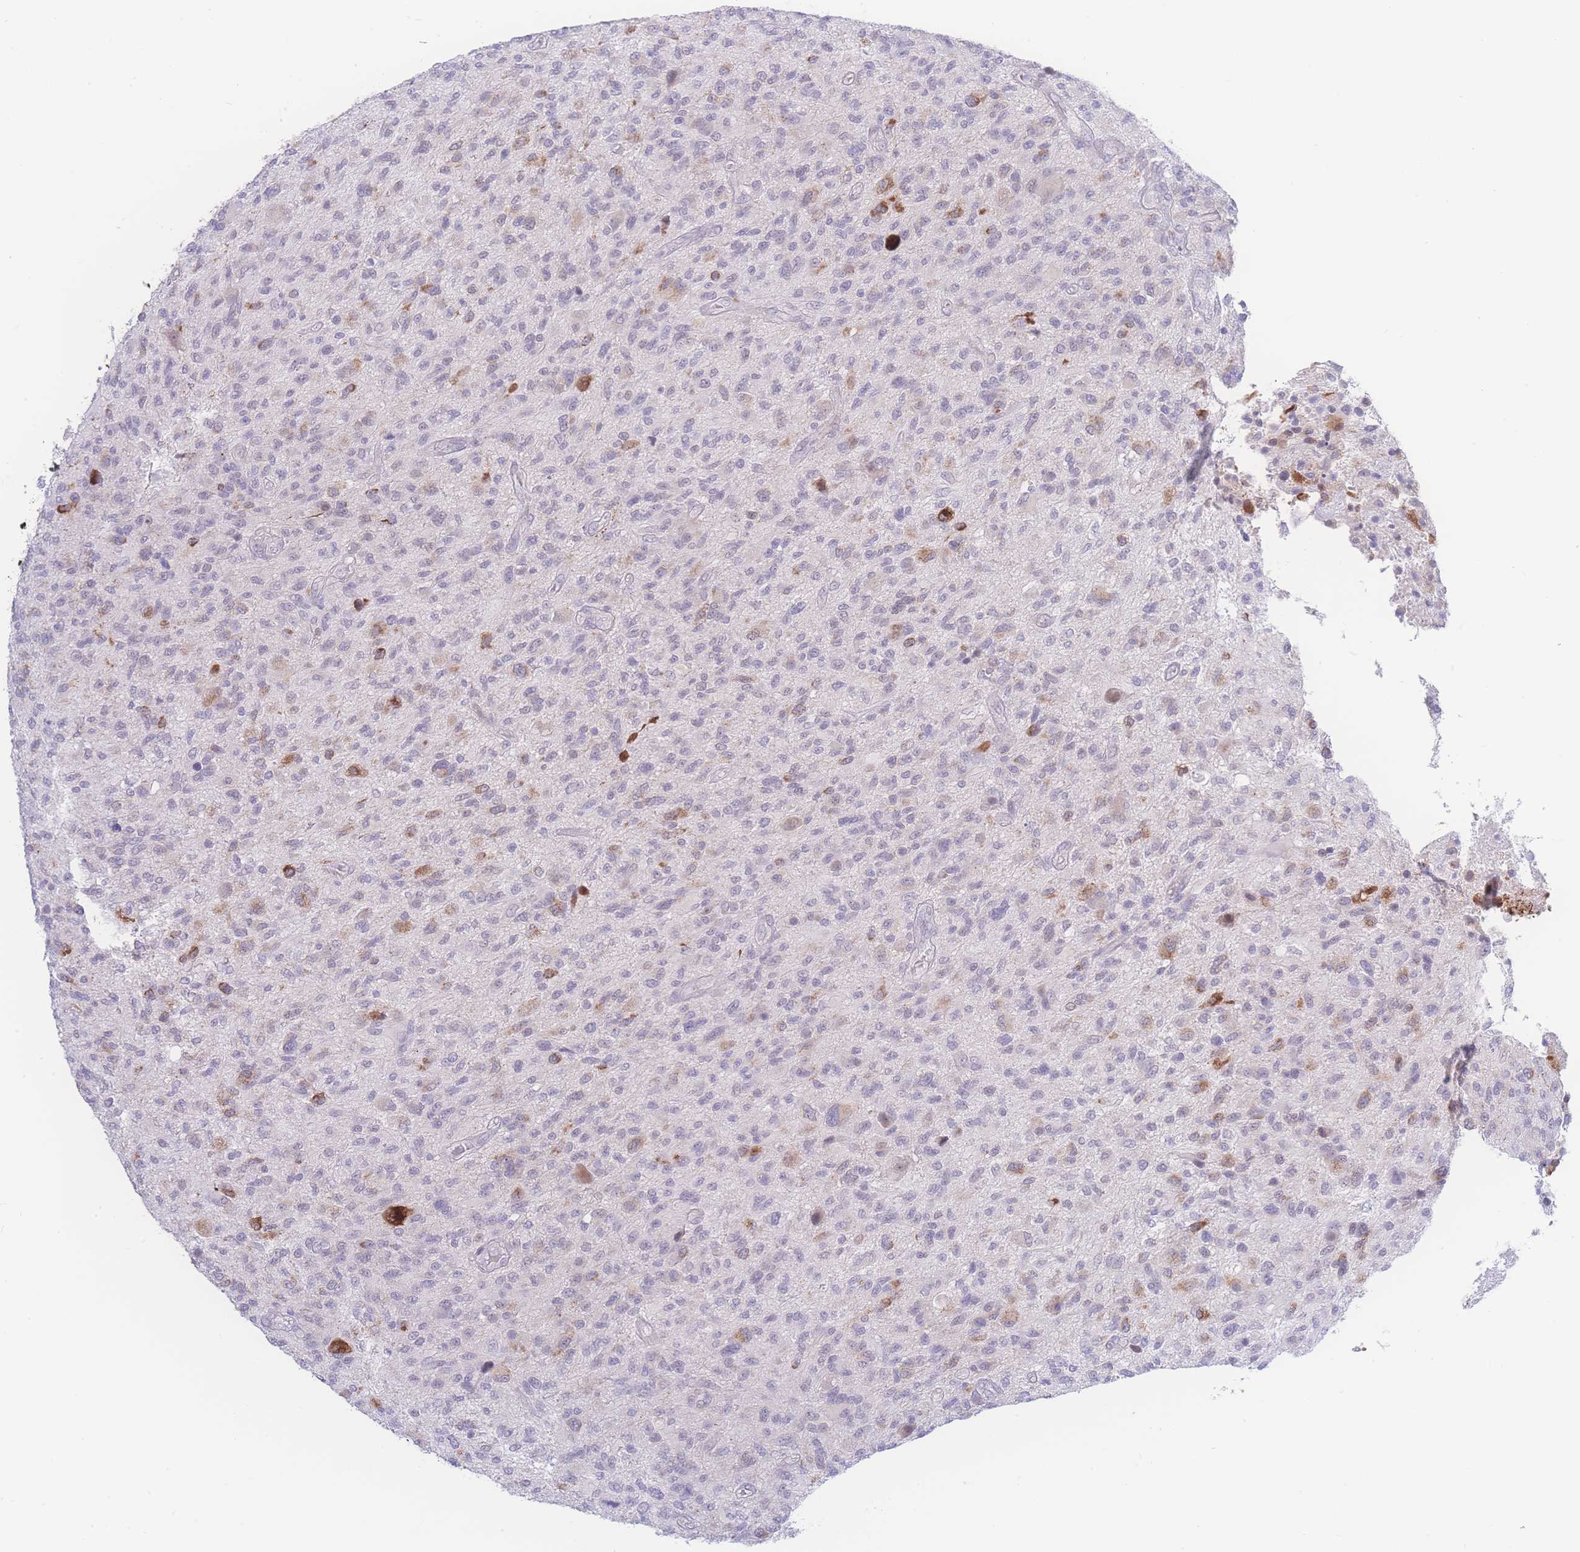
{"staining": {"intensity": "moderate", "quantity": "<25%", "location": "cytoplasmic/membranous"}, "tissue": "glioma", "cell_type": "Tumor cells", "image_type": "cancer", "snomed": [{"axis": "morphology", "description": "Glioma, malignant, High grade"}, {"axis": "topography", "description": "Brain"}], "caption": "A brown stain highlights moderate cytoplasmic/membranous positivity of a protein in glioma tumor cells.", "gene": "PRSS22", "patient": {"sex": "male", "age": 47}}